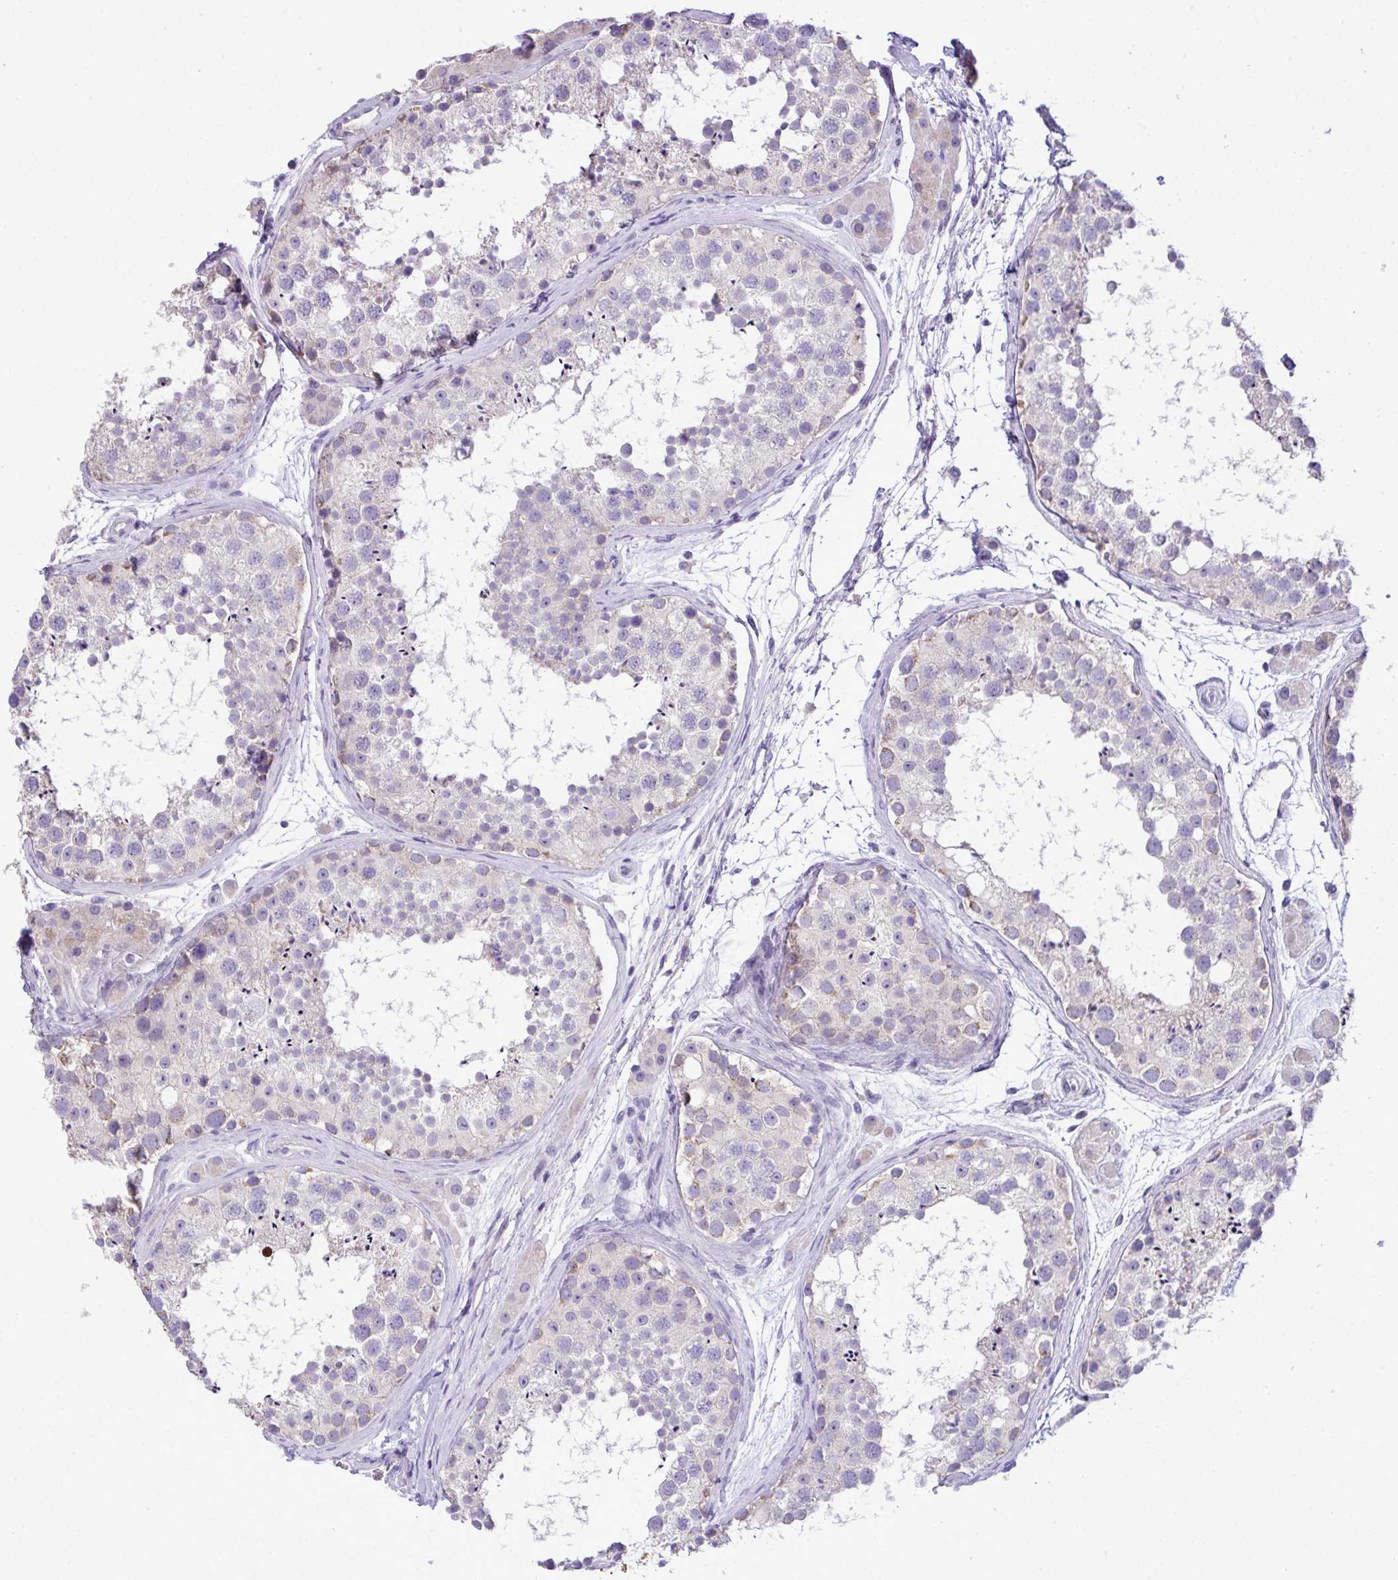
{"staining": {"intensity": "negative", "quantity": "none", "location": "none"}, "tissue": "testis", "cell_type": "Cells in seminiferous ducts", "image_type": "normal", "snomed": [{"axis": "morphology", "description": "Normal tissue, NOS"}, {"axis": "topography", "description": "Testis"}], "caption": "IHC of normal human testis reveals no positivity in cells in seminiferous ducts.", "gene": "ST8SIA2", "patient": {"sex": "male", "age": 41}}